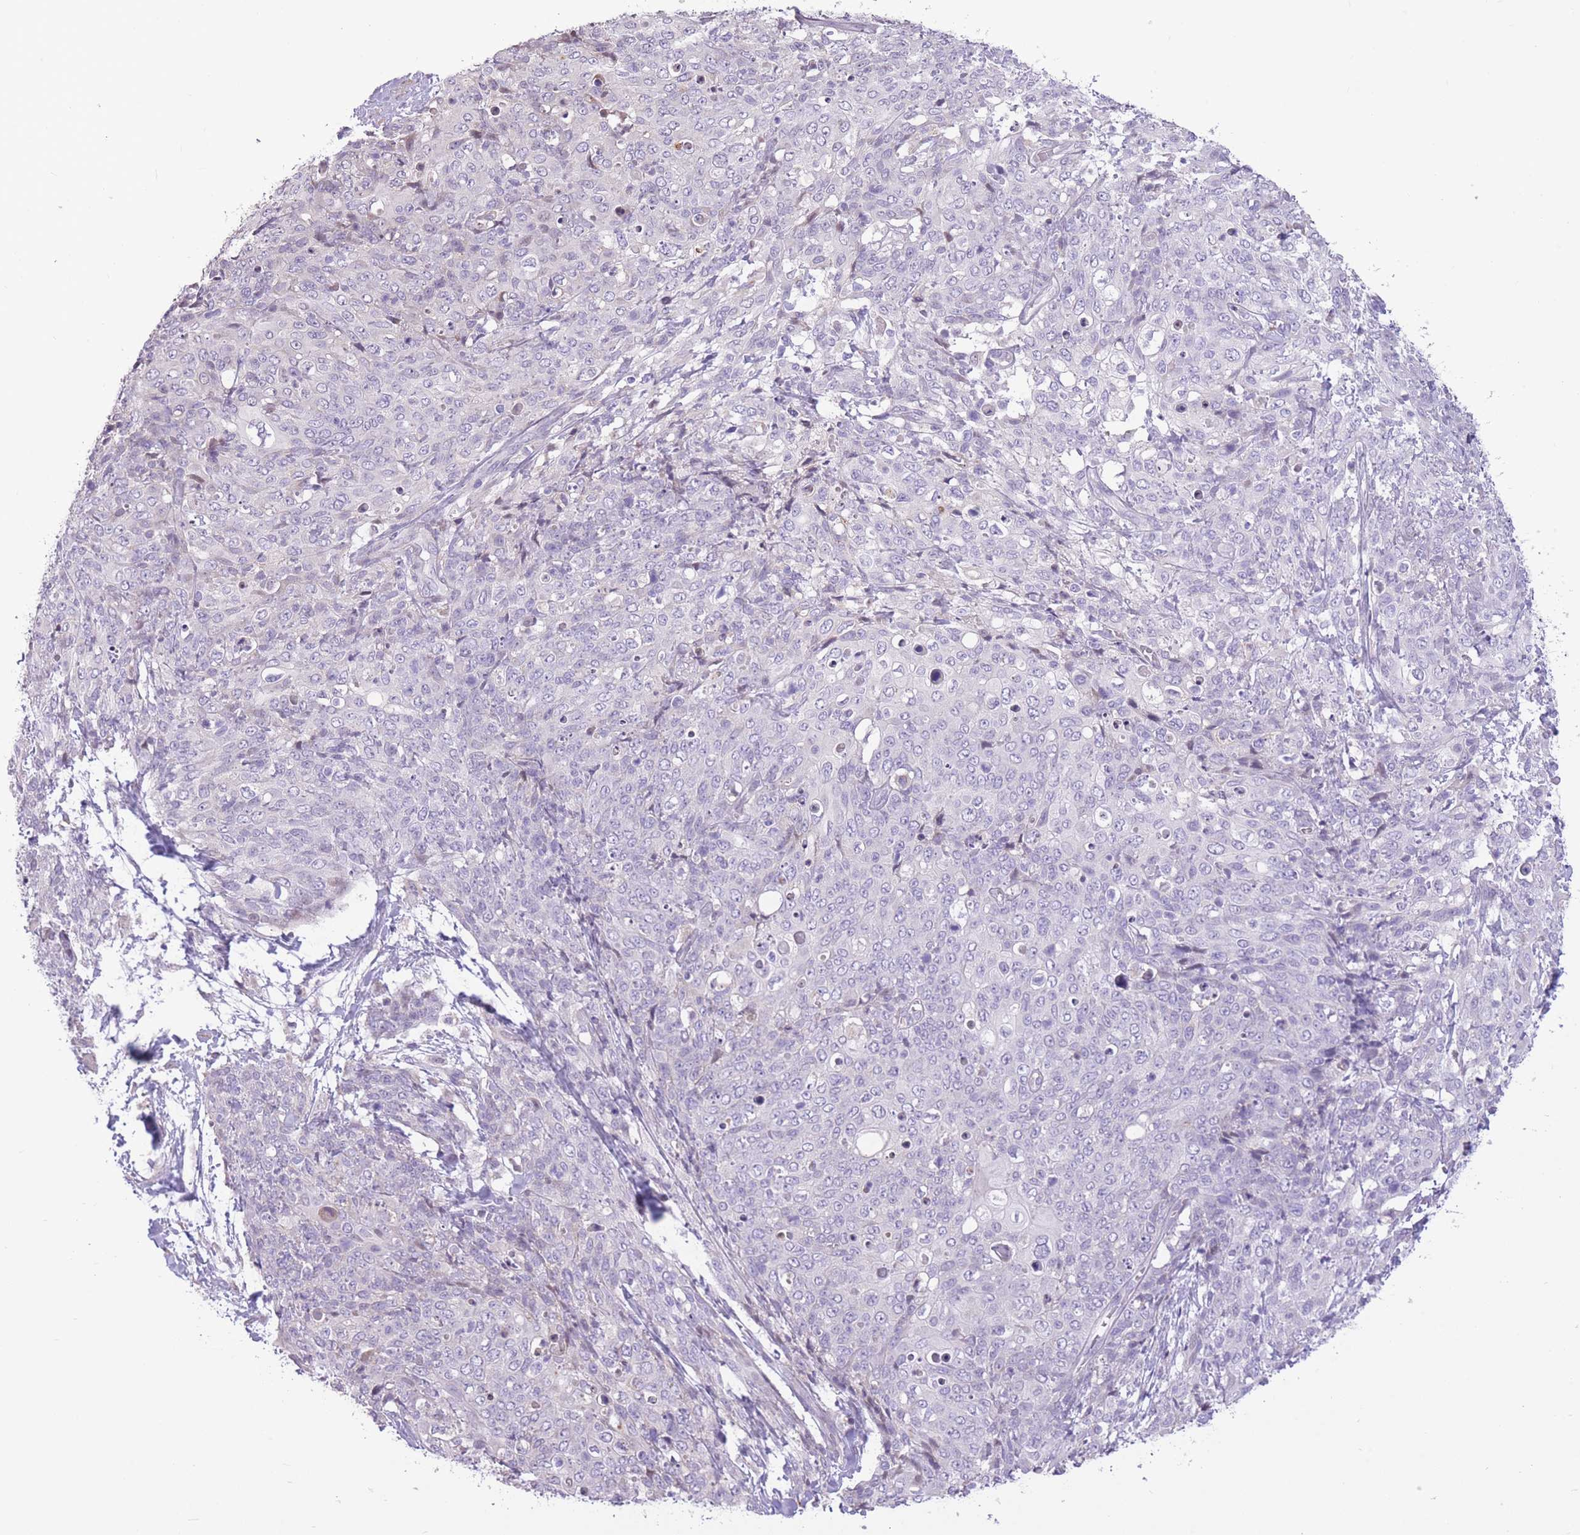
{"staining": {"intensity": "negative", "quantity": "none", "location": "none"}, "tissue": "skin cancer", "cell_type": "Tumor cells", "image_type": "cancer", "snomed": [{"axis": "morphology", "description": "Squamous cell carcinoma, NOS"}, {"axis": "topography", "description": "Skin"}, {"axis": "topography", "description": "Vulva"}], "caption": "Tumor cells are negative for brown protein staining in skin cancer.", "gene": "WDR70", "patient": {"sex": "female", "age": 85}}